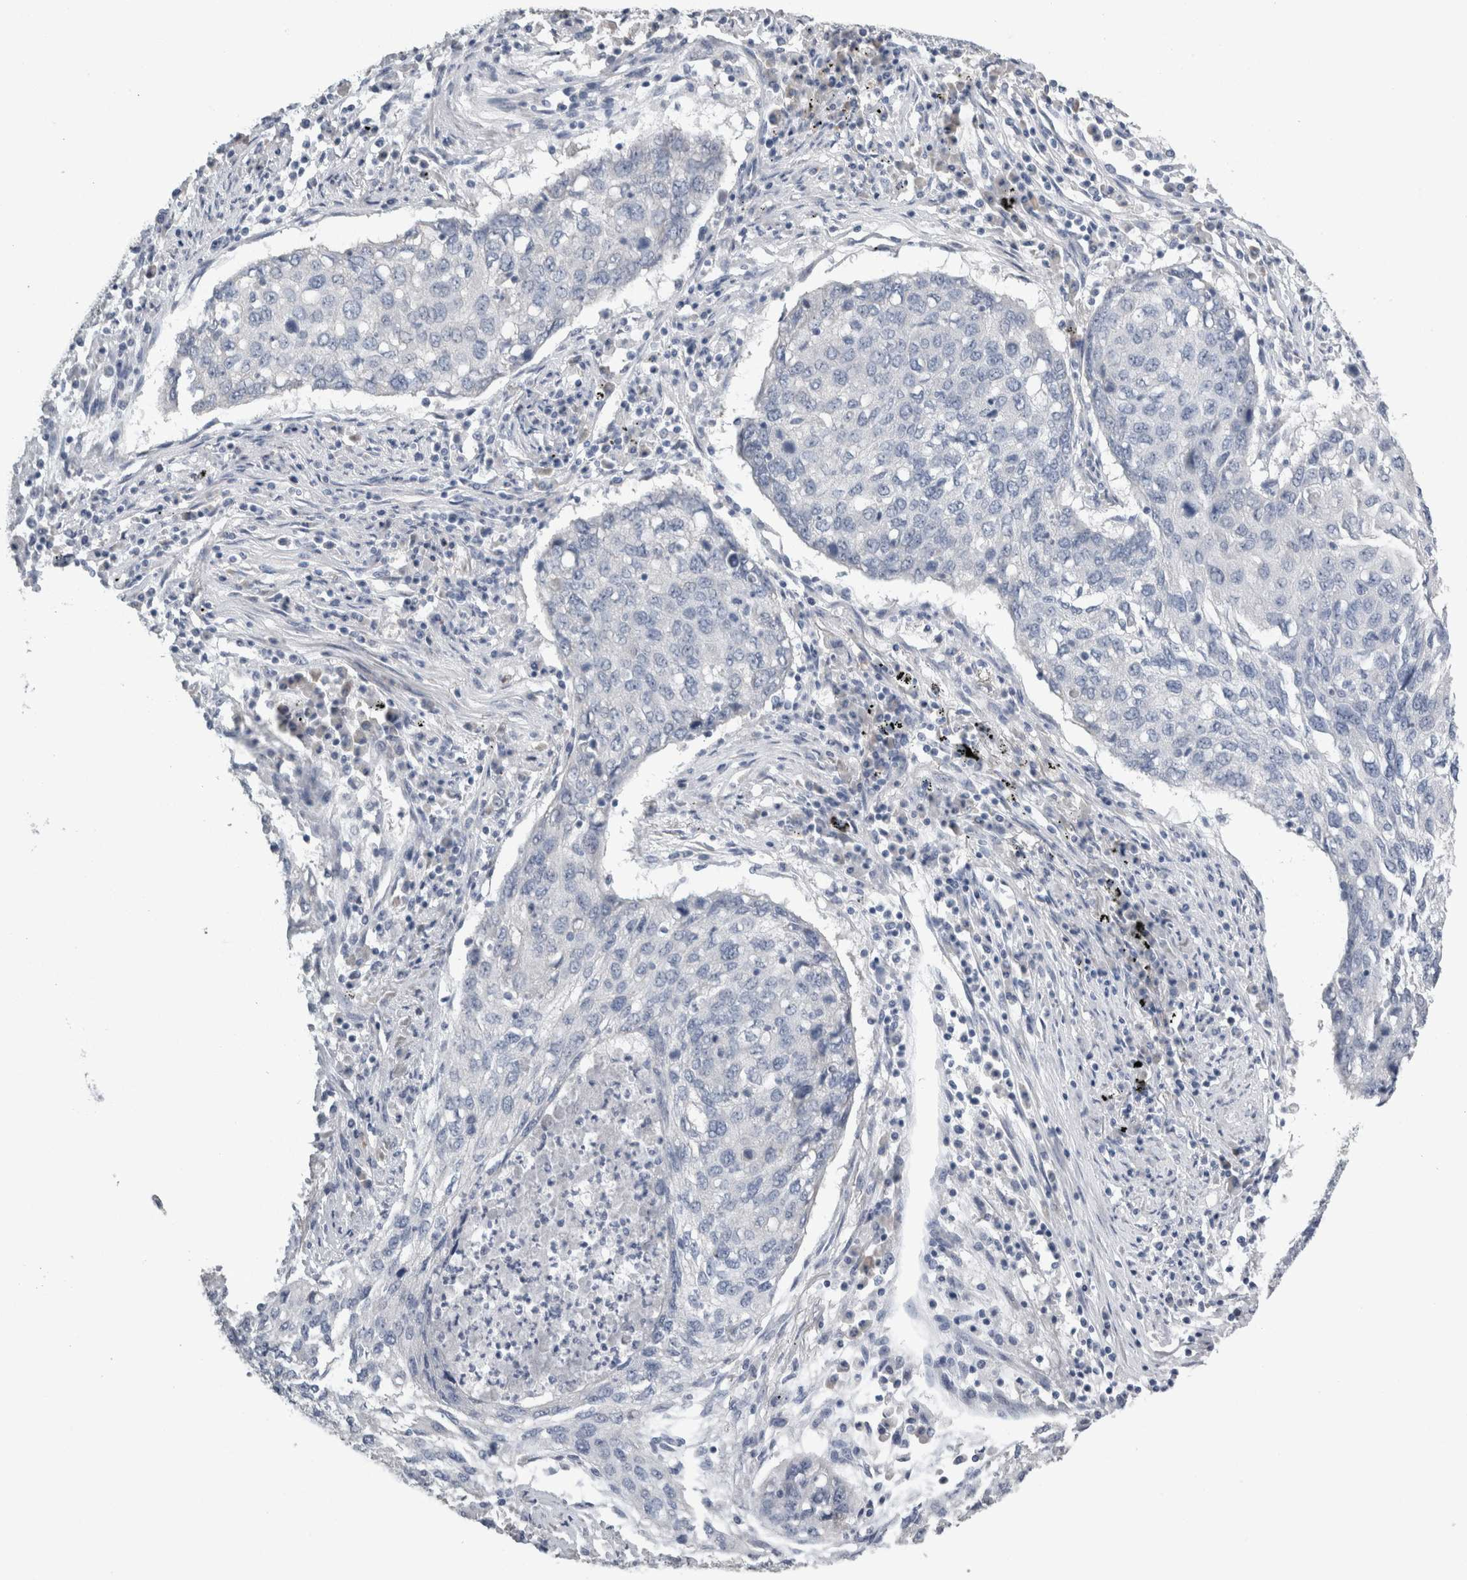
{"staining": {"intensity": "negative", "quantity": "none", "location": "none"}, "tissue": "lung cancer", "cell_type": "Tumor cells", "image_type": "cancer", "snomed": [{"axis": "morphology", "description": "Squamous cell carcinoma, NOS"}, {"axis": "topography", "description": "Lung"}], "caption": "Squamous cell carcinoma (lung) was stained to show a protein in brown. There is no significant expression in tumor cells.", "gene": "NEFM", "patient": {"sex": "female", "age": 63}}